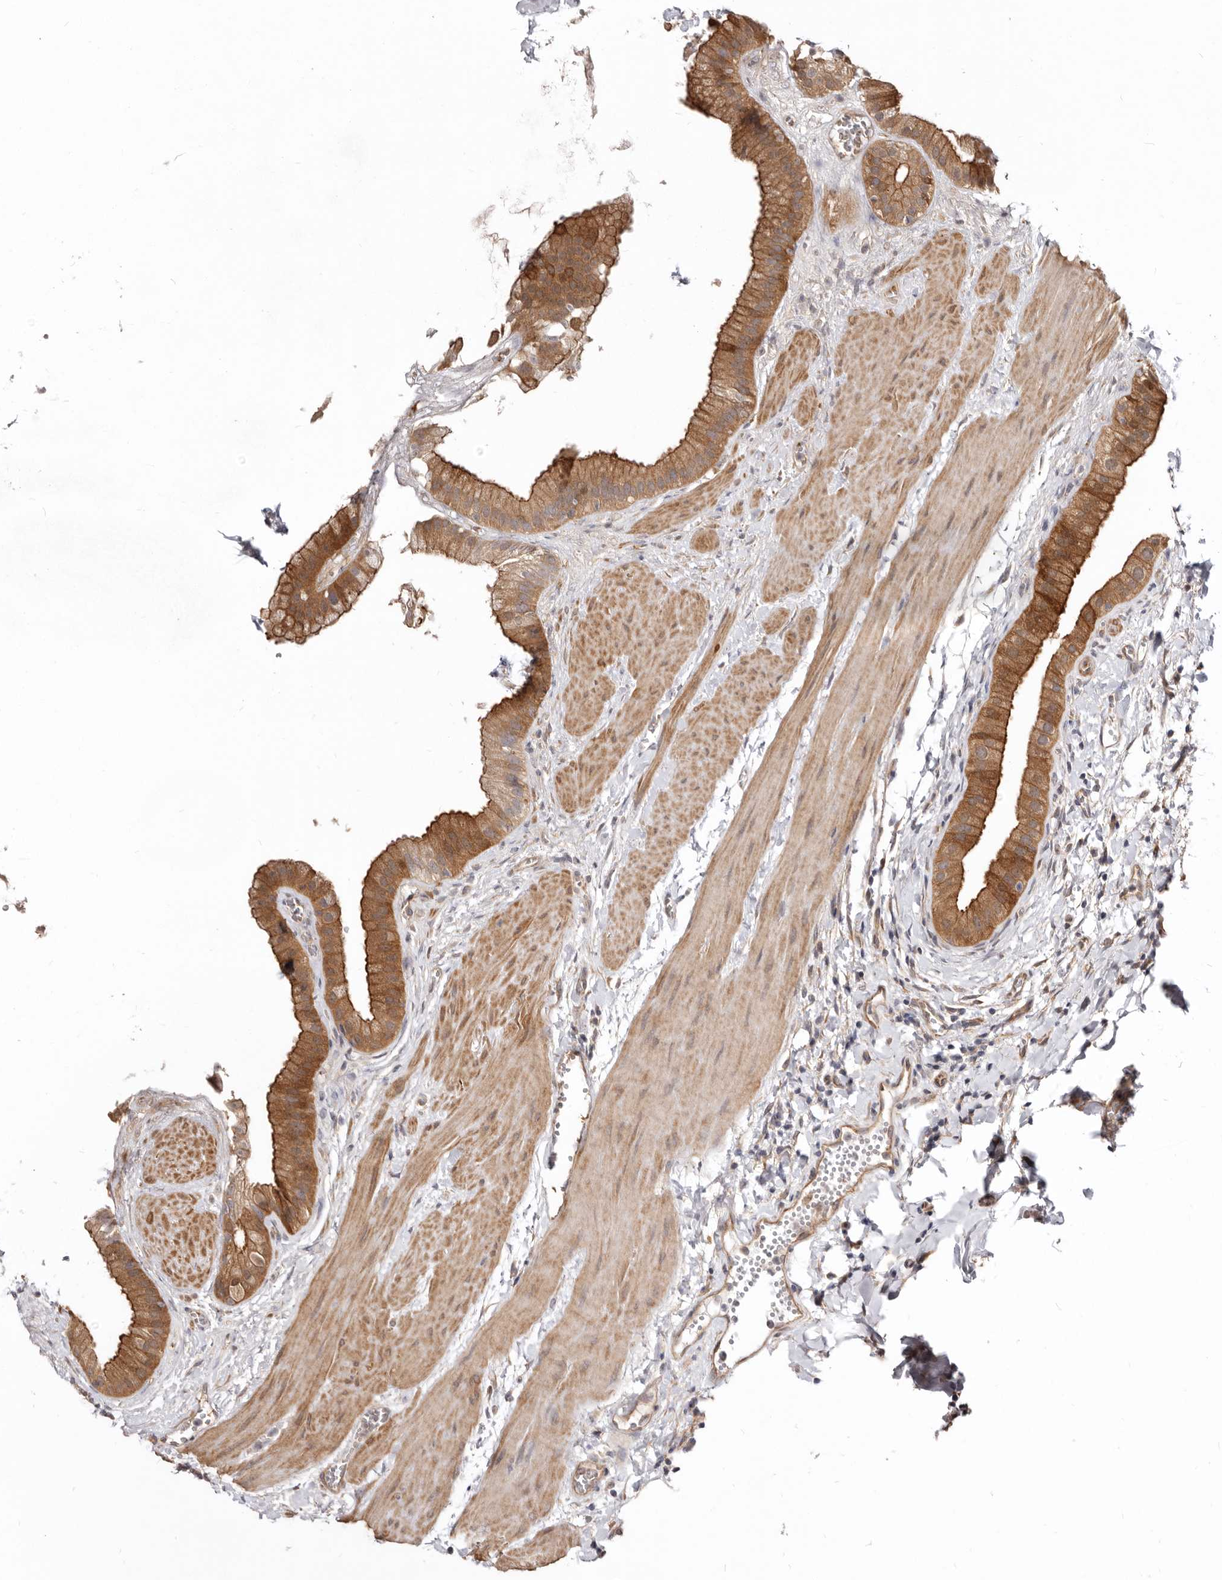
{"staining": {"intensity": "moderate", "quantity": ">75%", "location": "cytoplasmic/membranous"}, "tissue": "gallbladder", "cell_type": "Glandular cells", "image_type": "normal", "snomed": [{"axis": "morphology", "description": "Normal tissue, NOS"}, {"axis": "topography", "description": "Gallbladder"}], "caption": "Immunohistochemical staining of normal human gallbladder demonstrates >75% levels of moderate cytoplasmic/membranous protein expression in about >75% of glandular cells.", "gene": "GPATCH4", "patient": {"sex": "male", "age": 55}}